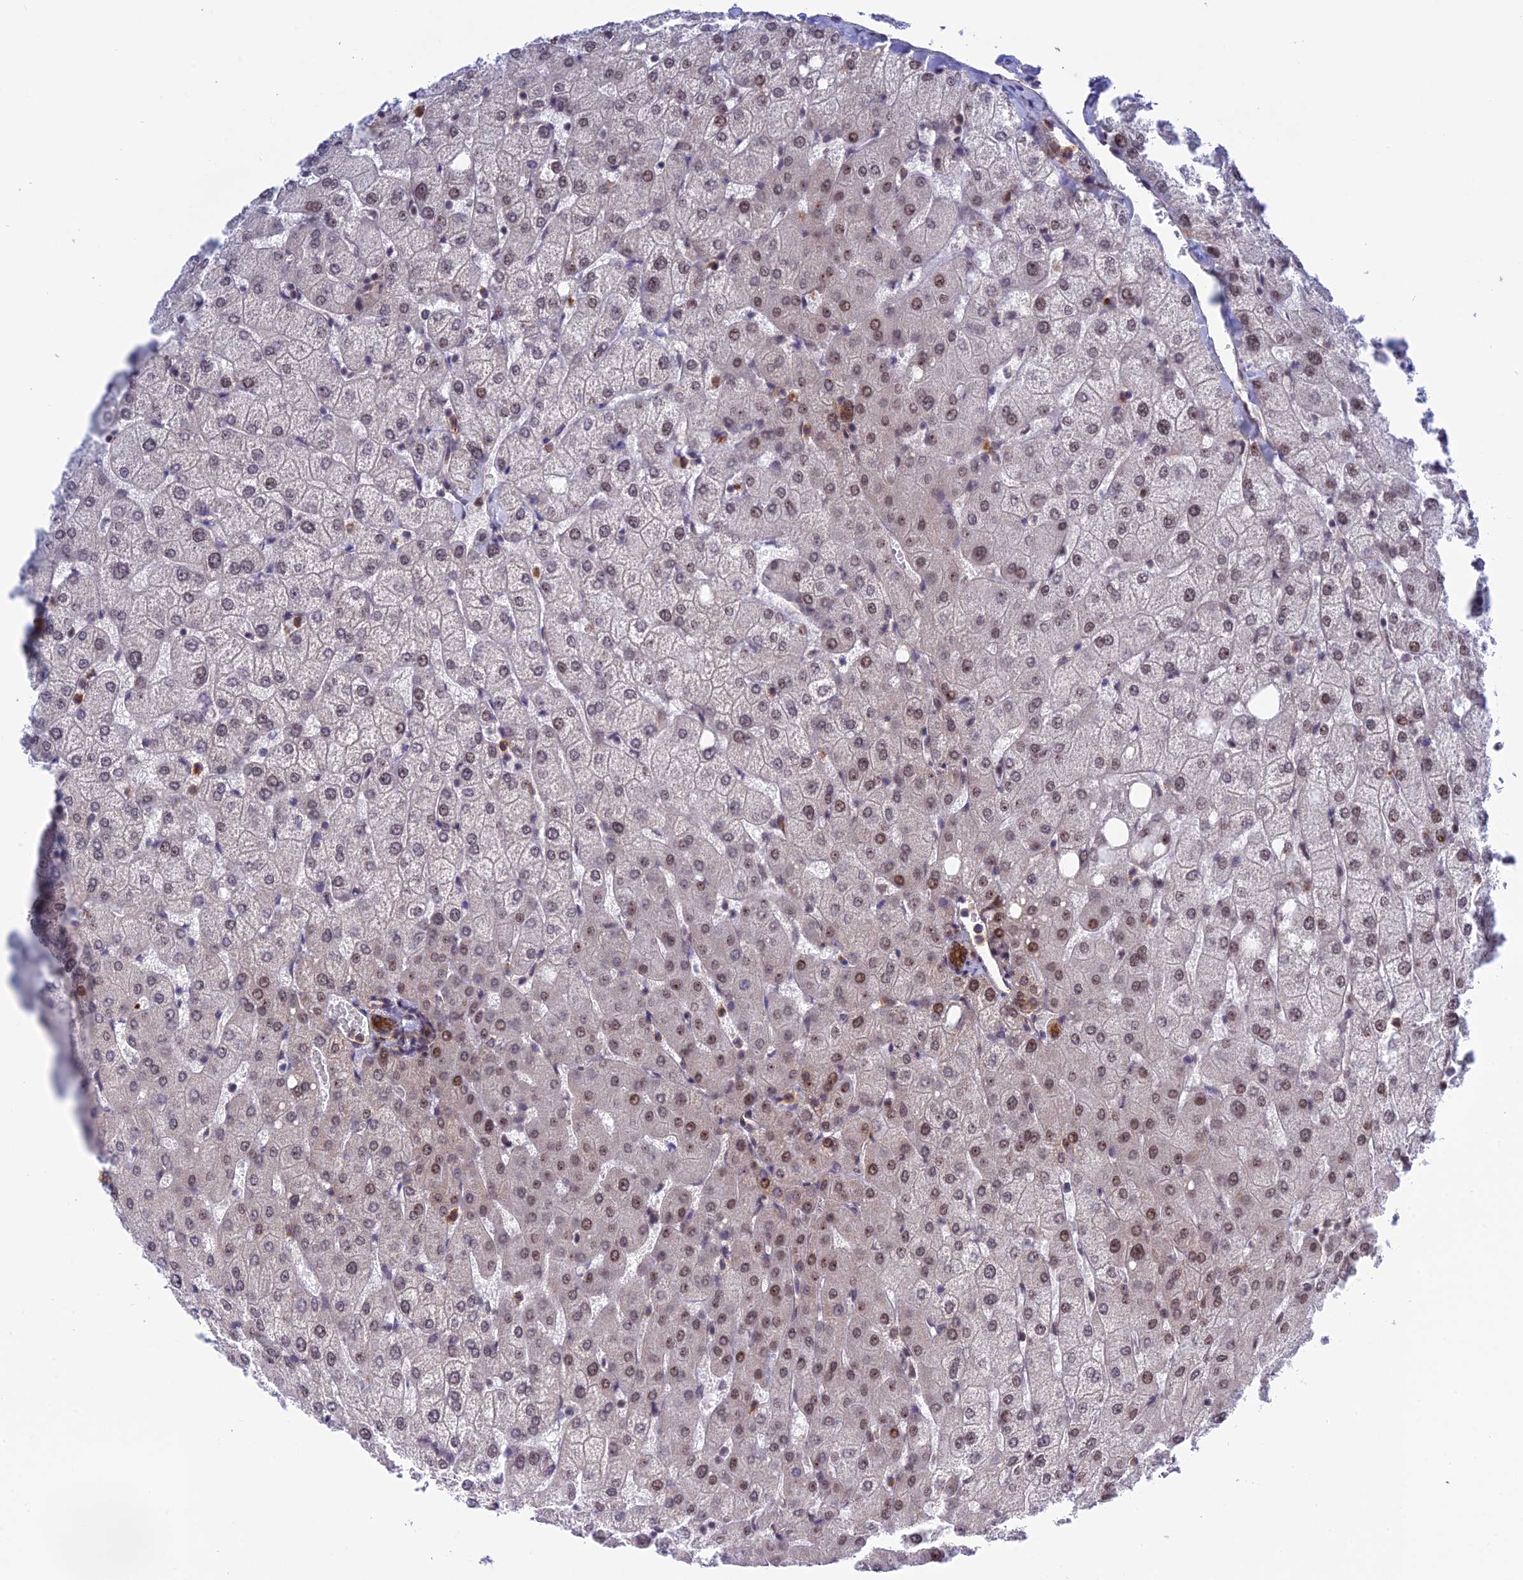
{"staining": {"intensity": "moderate", "quantity": ">75%", "location": "nuclear"}, "tissue": "liver", "cell_type": "Cholangiocytes", "image_type": "normal", "snomed": [{"axis": "morphology", "description": "Normal tissue, NOS"}, {"axis": "topography", "description": "Liver"}], "caption": "Protein staining by IHC exhibits moderate nuclear positivity in approximately >75% of cholangiocytes in unremarkable liver.", "gene": "TCEA1", "patient": {"sex": "female", "age": 54}}